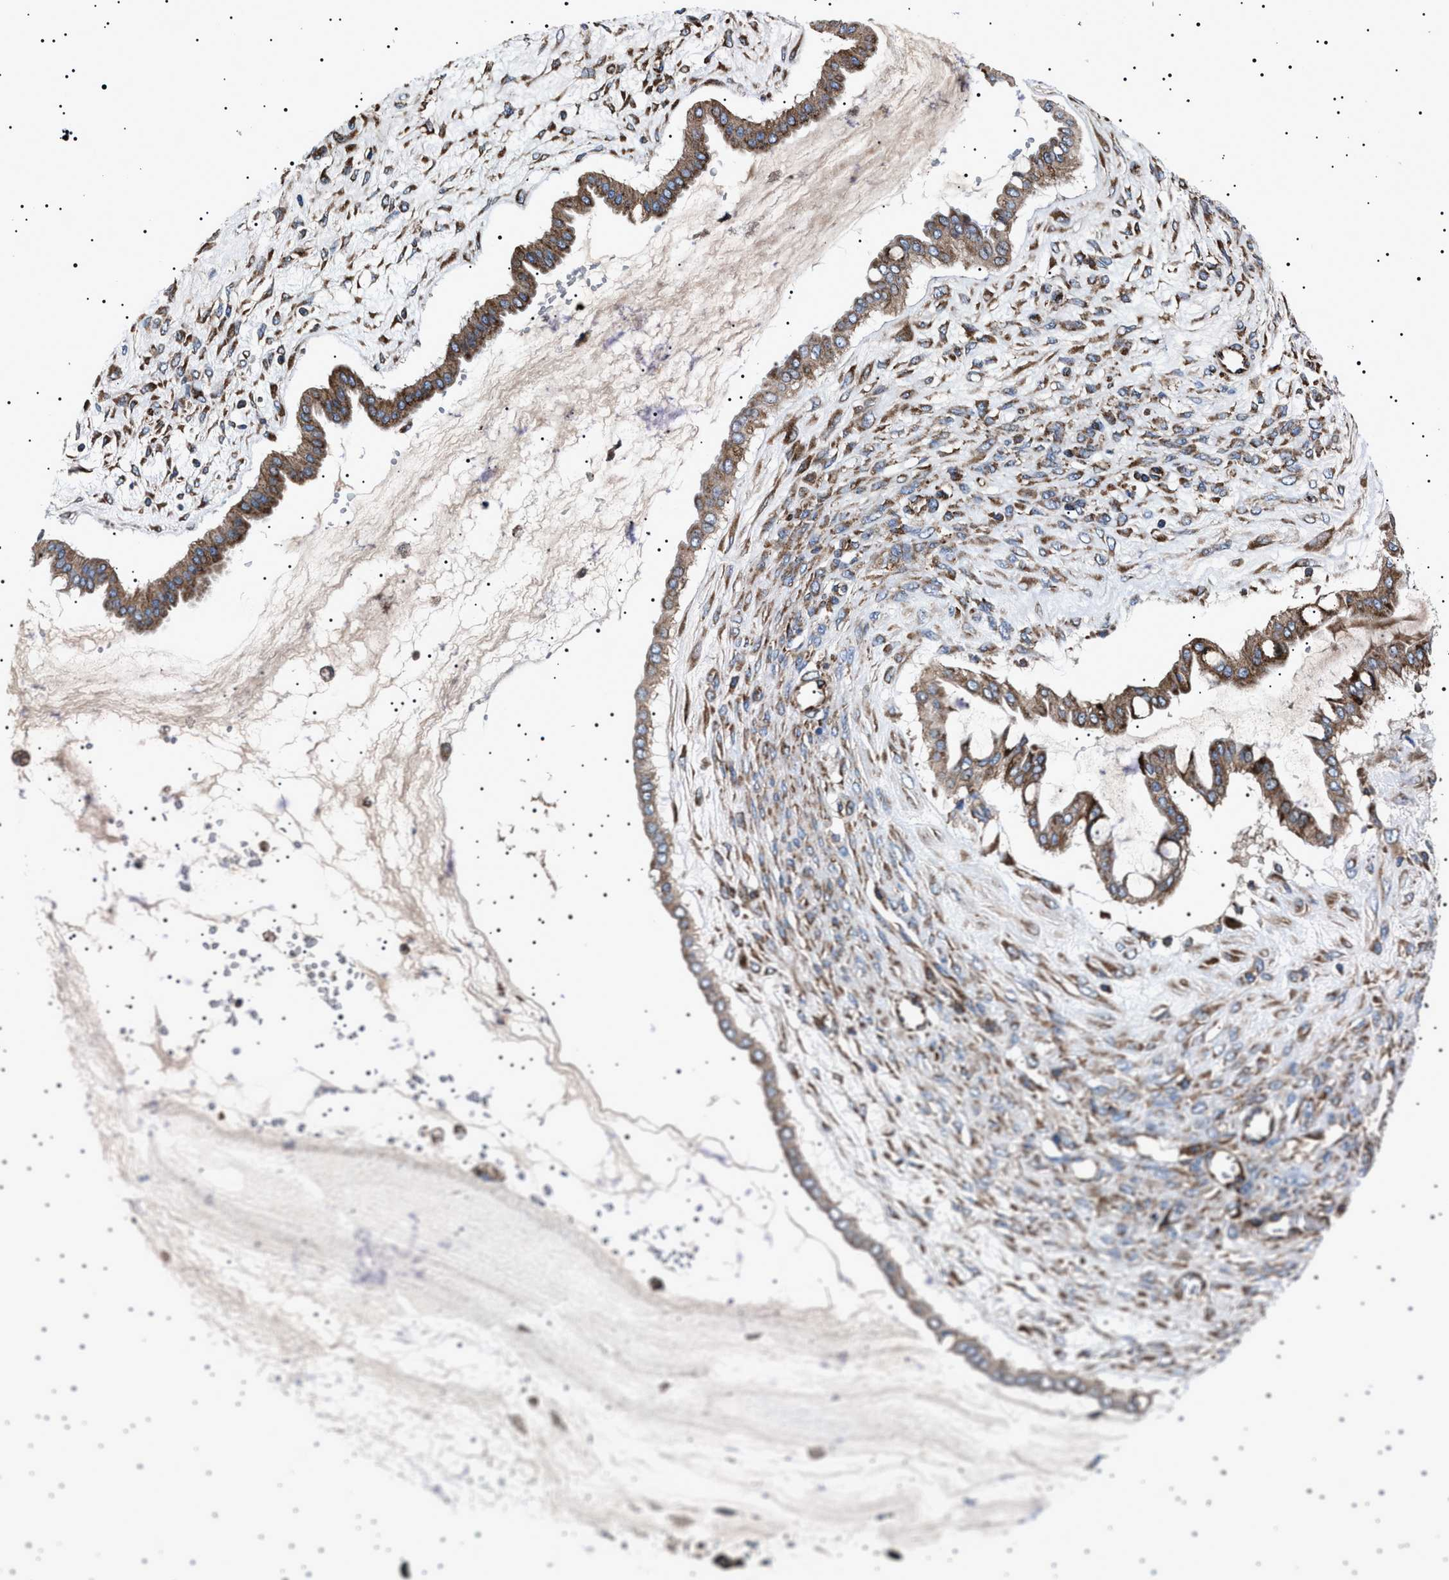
{"staining": {"intensity": "moderate", "quantity": ">75%", "location": "cytoplasmic/membranous"}, "tissue": "ovarian cancer", "cell_type": "Tumor cells", "image_type": "cancer", "snomed": [{"axis": "morphology", "description": "Cystadenocarcinoma, mucinous, NOS"}, {"axis": "topography", "description": "Ovary"}], "caption": "Human ovarian mucinous cystadenocarcinoma stained with a brown dye reveals moderate cytoplasmic/membranous positive positivity in approximately >75% of tumor cells.", "gene": "TOP1MT", "patient": {"sex": "female", "age": 73}}